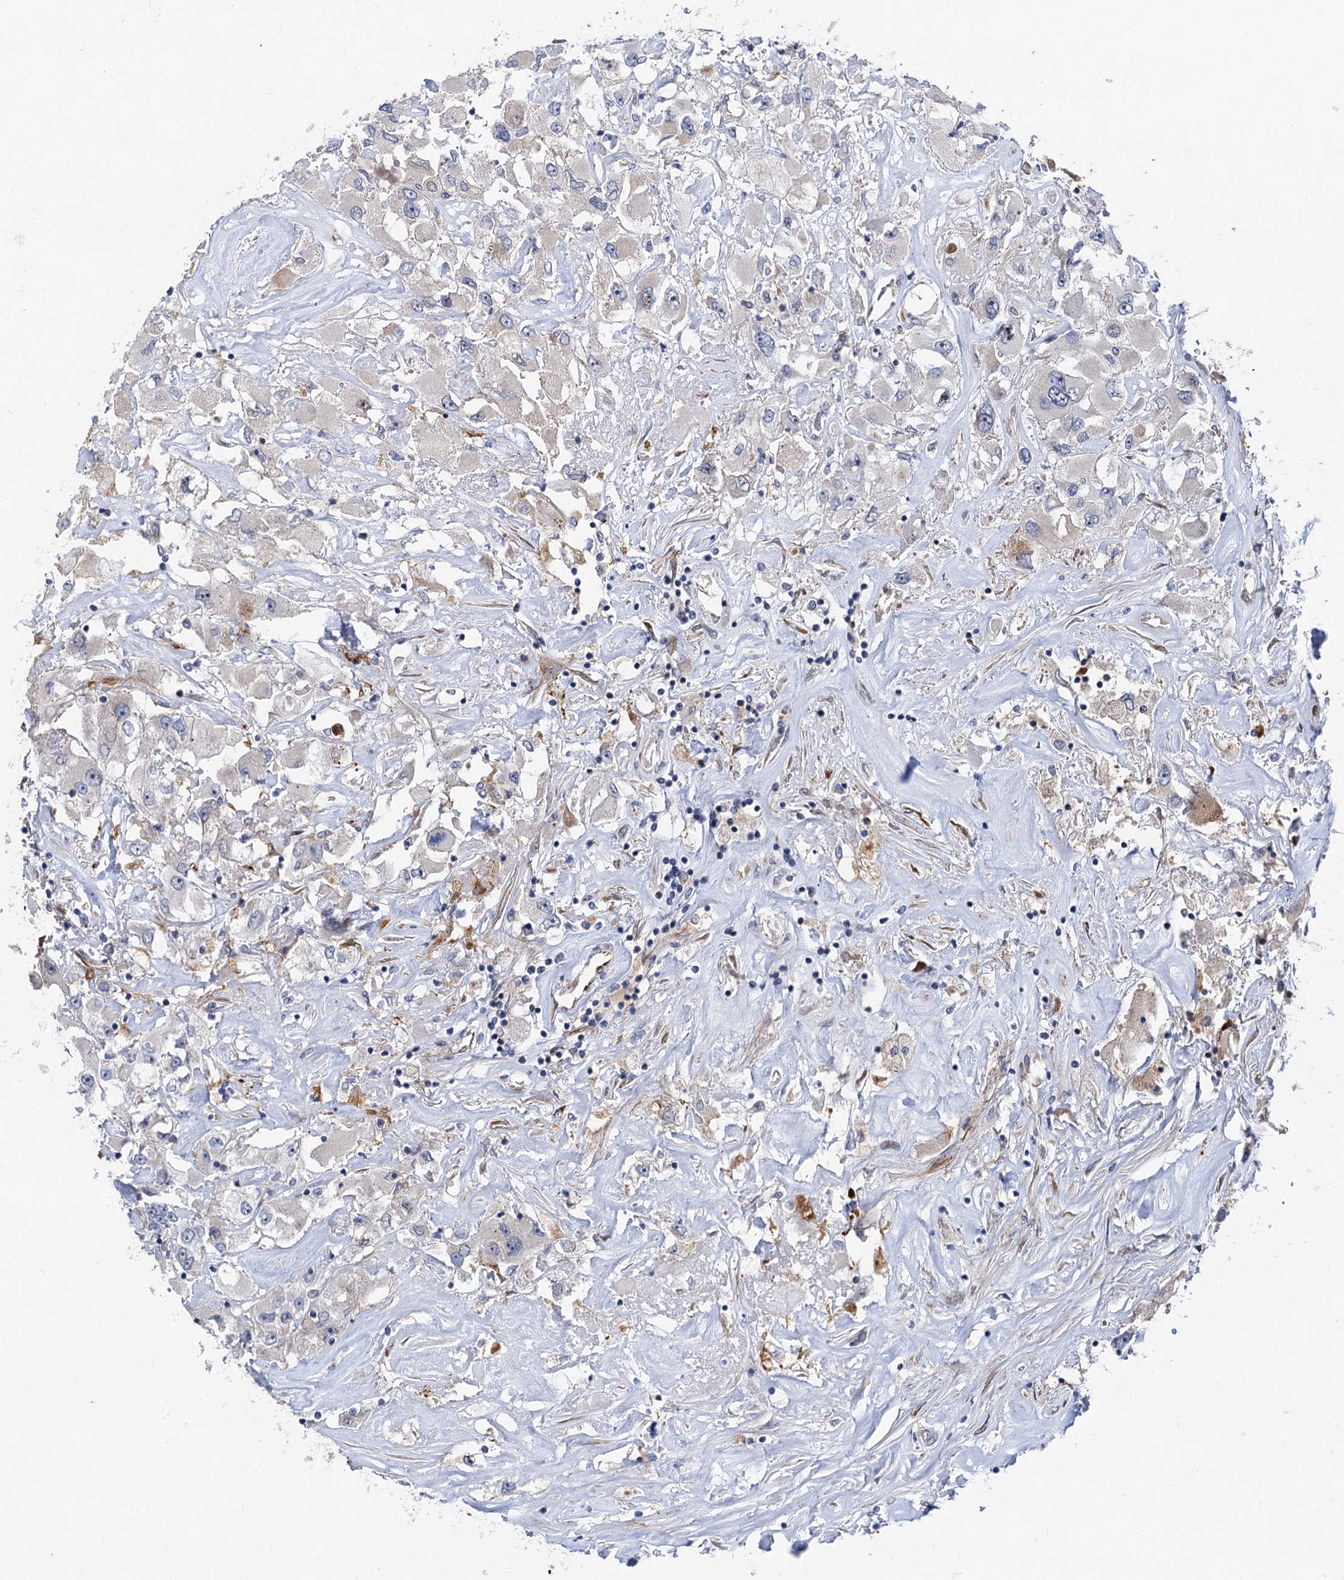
{"staining": {"intensity": "negative", "quantity": "none", "location": "none"}, "tissue": "renal cancer", "cell_type": "Tumor cells", "image_type": "cancer", "snomed": [{"axis": "morphology", "description": "Adenocarcinoma, NOS"}, {"axis": "topography", "description": "Kidney"}], "caption": "A photomicrograph of human renal adenocarcinoma is negative for staining in tumor cells.", "gene": "QPCTL", "patient": {"sex": "female", "age": 52}}